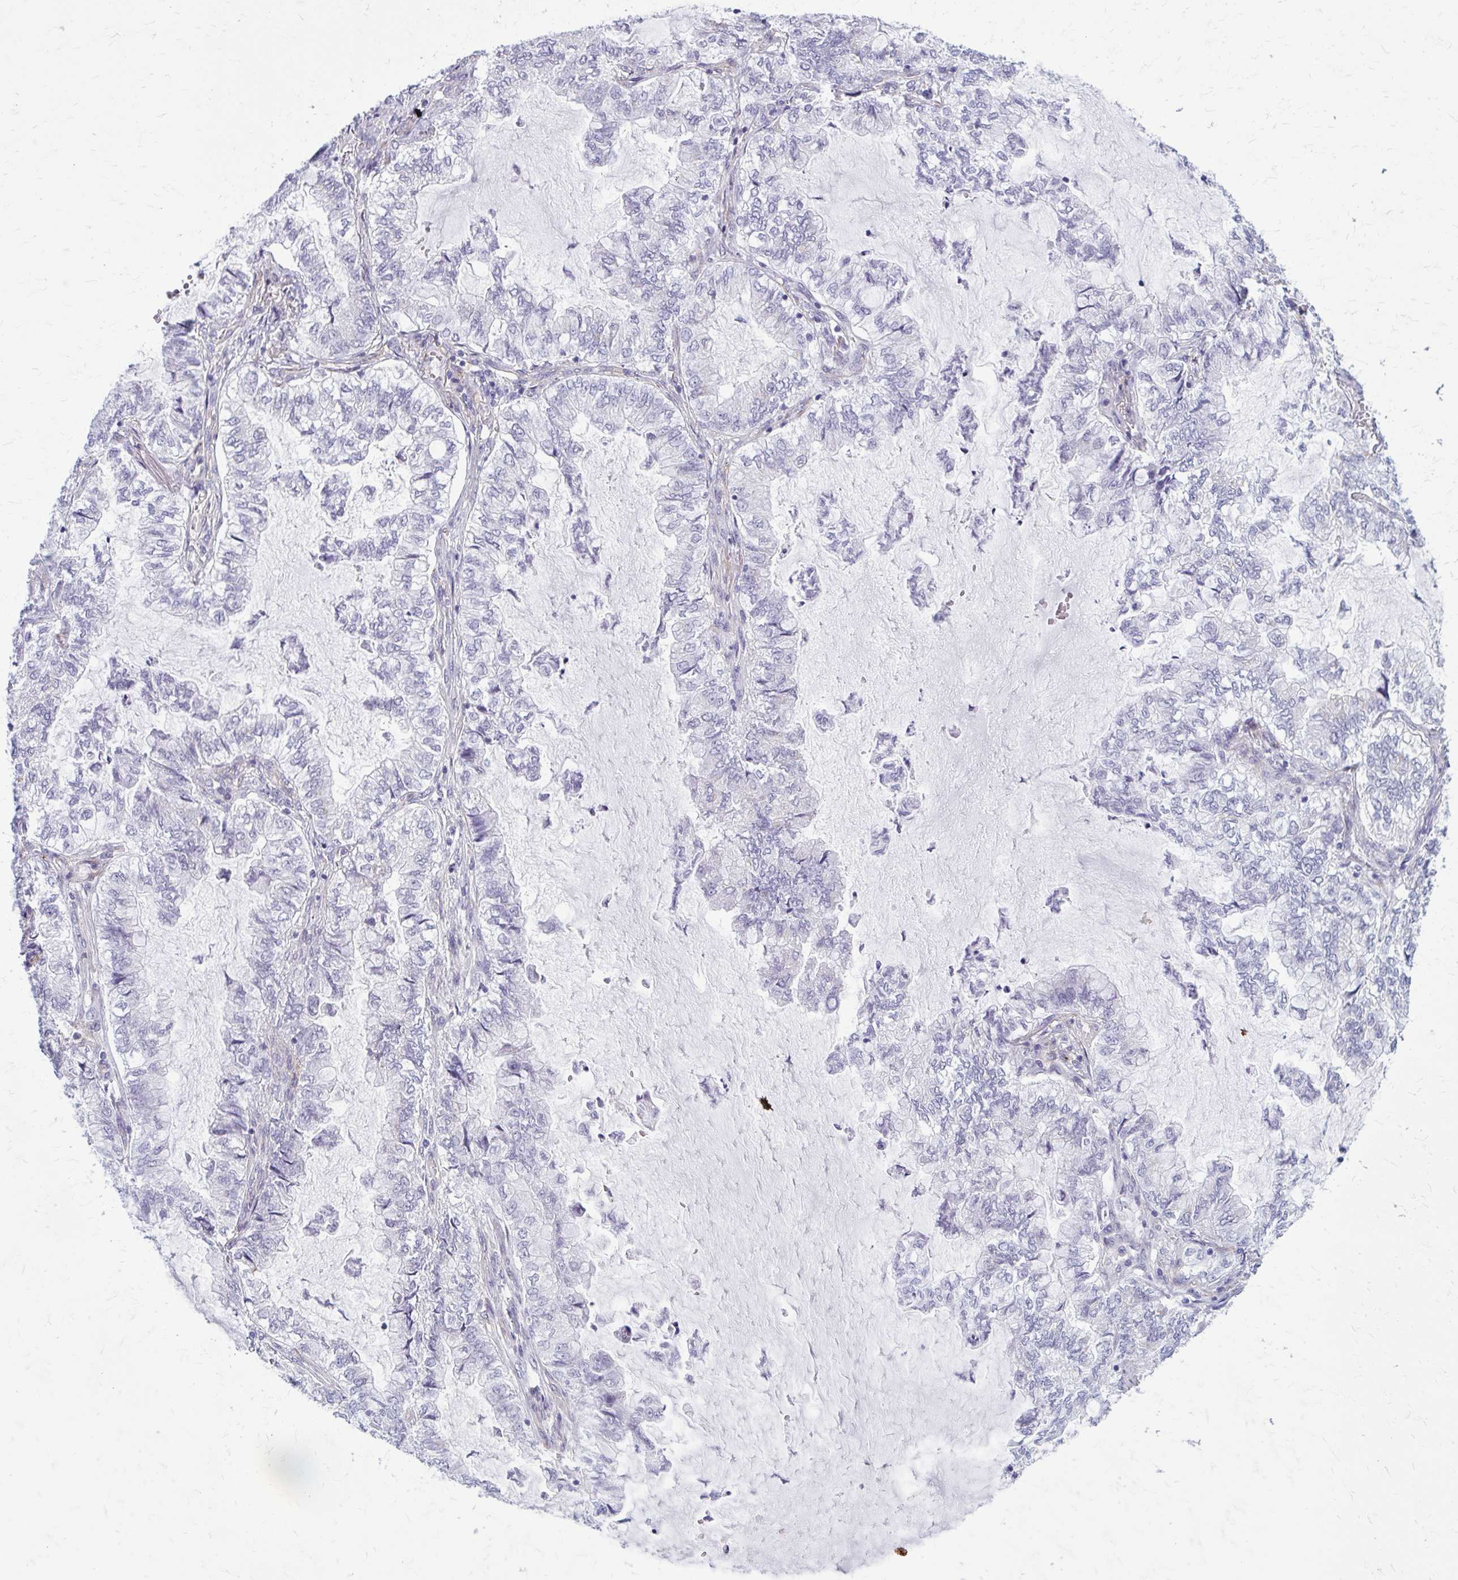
{"staining": {"intensity": "negative", "quantity": "none", "location": "none"}, "tissue": "lung cancer", "cell_type": "Tumor cells", "image_type": "cancer", "snomed": [{"axis": "morphology", "description": "Adenocarcinoma, NOS"}, {"axis": "topography", "description": "Lymph node"}, {"axis": "topography", "description": "Lung"}], "caption": "An immunohistochemistry (IHC) micrograph of lung adenocarcinoma is shown. There is no staining in tumor cells of lung adenocarcinoma.", "gene": "AKAP12", "patient": {"sex": "male", "age": 66}}